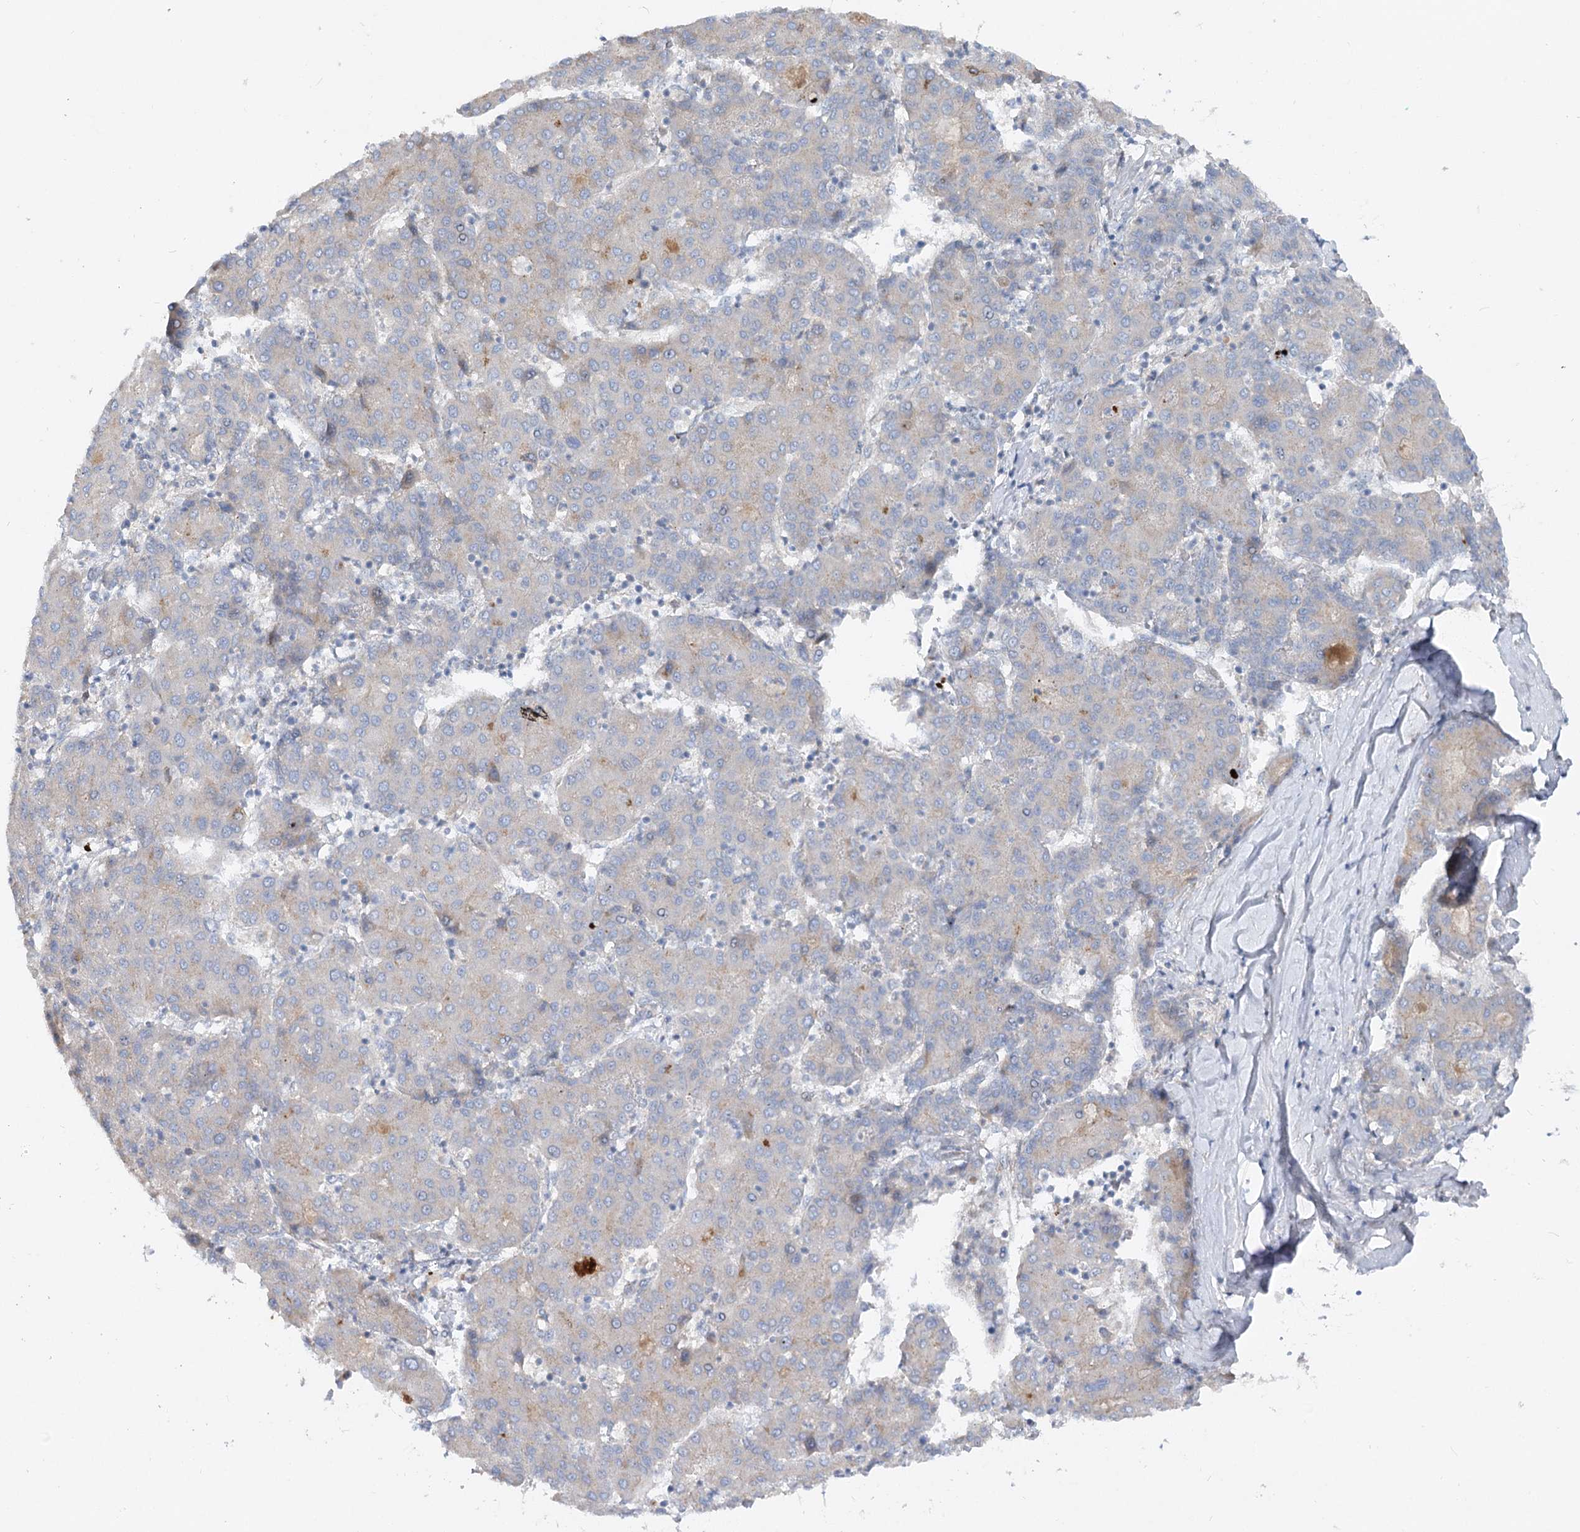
{"staining": {"intensity": "negative", "quantity": "none", "location": "none"}, "tissue": "liver cancer", "cell_type": "Tumor cells", "image_type": "cancer", "snomed": [{"axis": "morphology", "description": "Carcinoma, Hepatocellular, NOS"}, {"axis": "topography", "description": "Liver"}], "caption": "A histopathology image of liver cancer stained for a protein shows no brown staining in tumor cells.", "gene": "FGF19", "patient": {"sex": "male", "age": 65}}